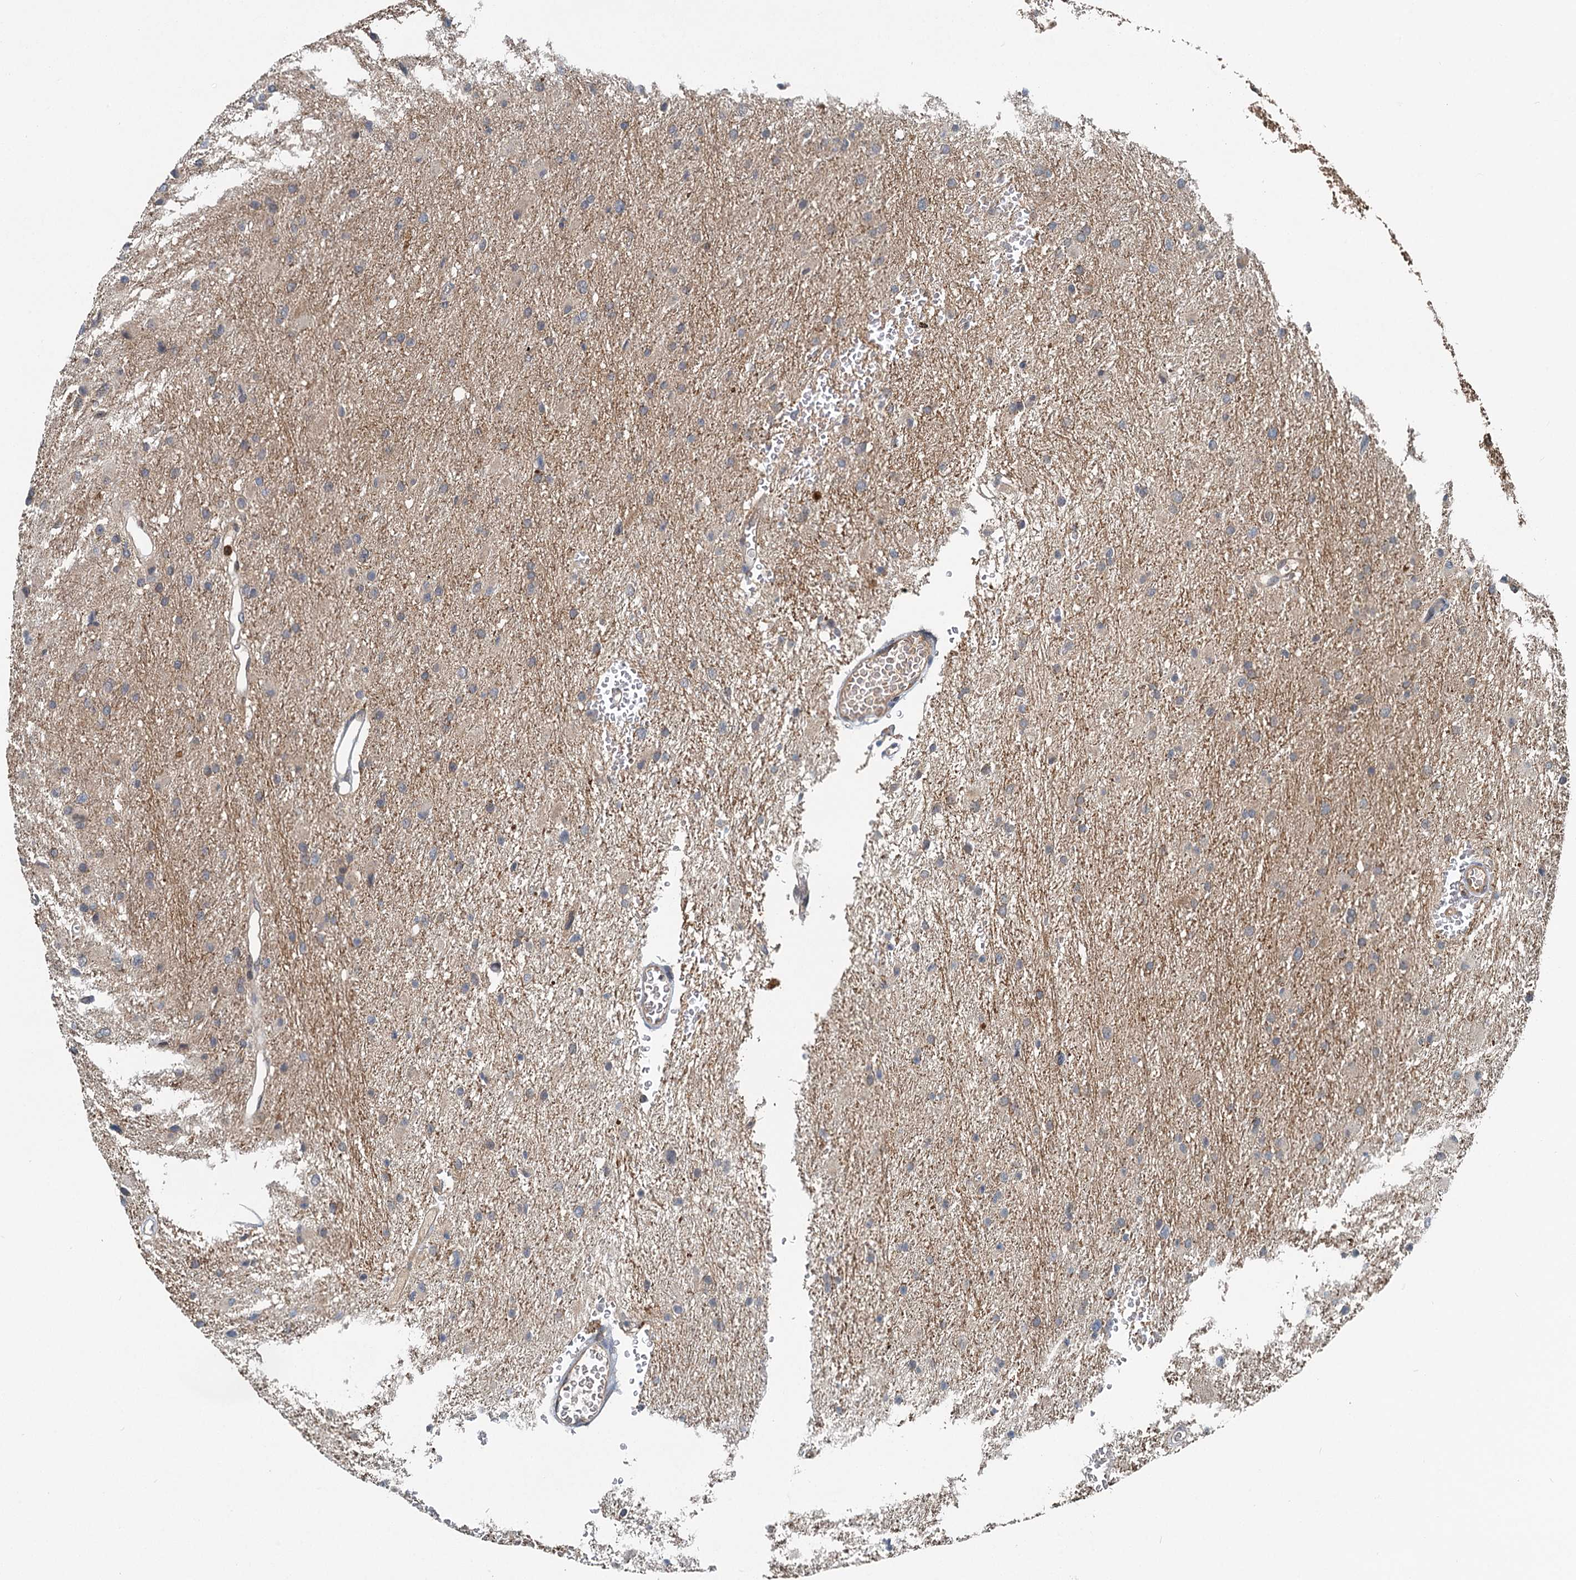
{"staining": {"intensity": "weak", "quantity": "<25%", "location": "cytoplasmic/membranous"}, "tissue": "glioma", "cell_type": "Tumor cells", "image_type": "cancer", "snomed": [{"axis": "morphology", "description": "Glioma, malignant, High grade"}, {"axis": "topography", "description": "Cerebral cortex"}], "caption": "This is a photomicrograph of immunohistochemistry staining of high-grade glioma (malignant), which shows no positivity in tumor cells.", "gene": "GPI", "patient": {"sex": "female", "age": 36}}